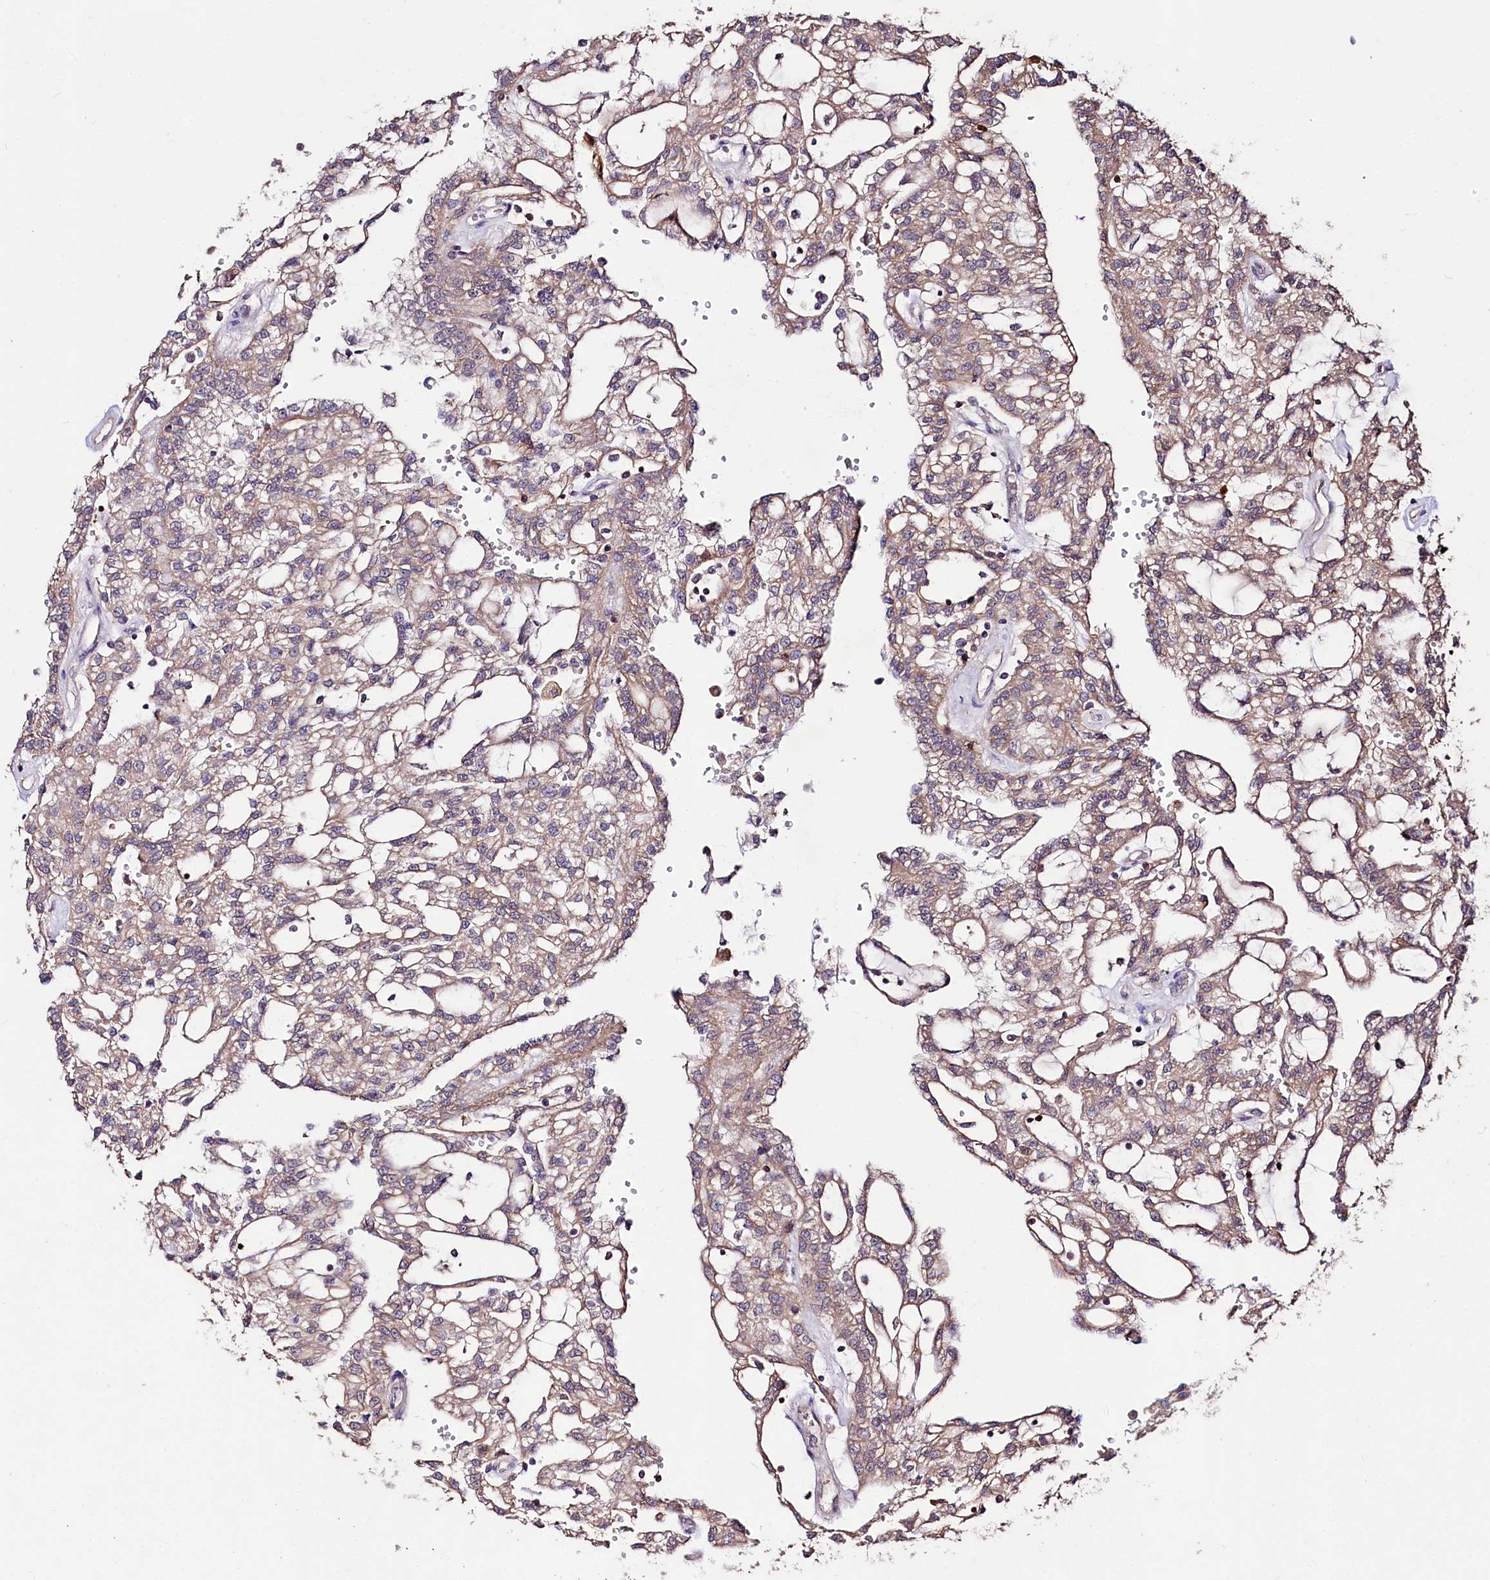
{"staining": {"intensity": "weak", "quantity": "<25%", "location": "cytoplasmic/membranous"}, "tissue": "renal cancer", "cell_type": "Tumor cells", "image_type": "cancer", "snomed": [{"axis": "morphology", "description": "Adenocarcinoma, NOS"}, {"axis": "topography", "description": "Kidney"}], "caption": "IHC image of renal adenocarcinoma stained for a protein (brown), which exhibits no expression in tumor cells.", "gene": "KLRB1", "patient": {"sex": "male", "age": 63}}